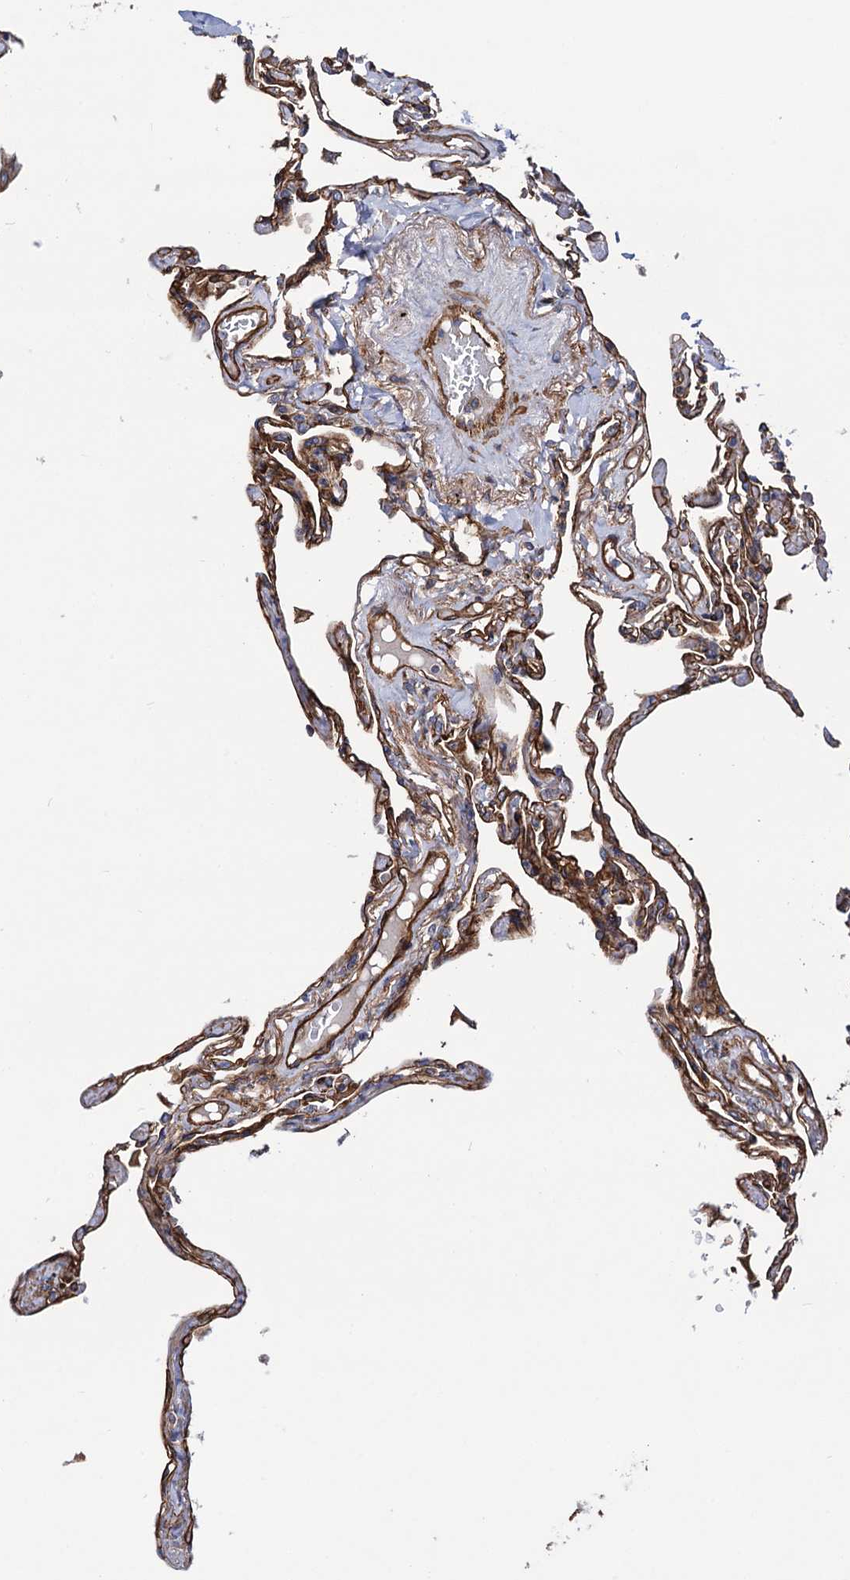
{"staining": {"intensity": "moderate", "quantity": ">75%", "location": "cytoplasmic/membranous"}, "tissue": "lung", "cell_type": "Alveolar cells", "image_type": "normal", "snomed": [{"axis": "morphology", "description": "Normal tissue, NOS"}, {"axis": "topography", "description": "Lung"}], "caption": "Protein staining of benign lung displays moderate cytoplasmic/membranous positivity in about >75% of alveolar cells. The protein of interest is stained brown, and the nuclei are stained in blue (DAB IHC with brightfield microscopy, high magnification).", "gene": "CIP2A", "patient": {"sex": "female", "age": 67}}